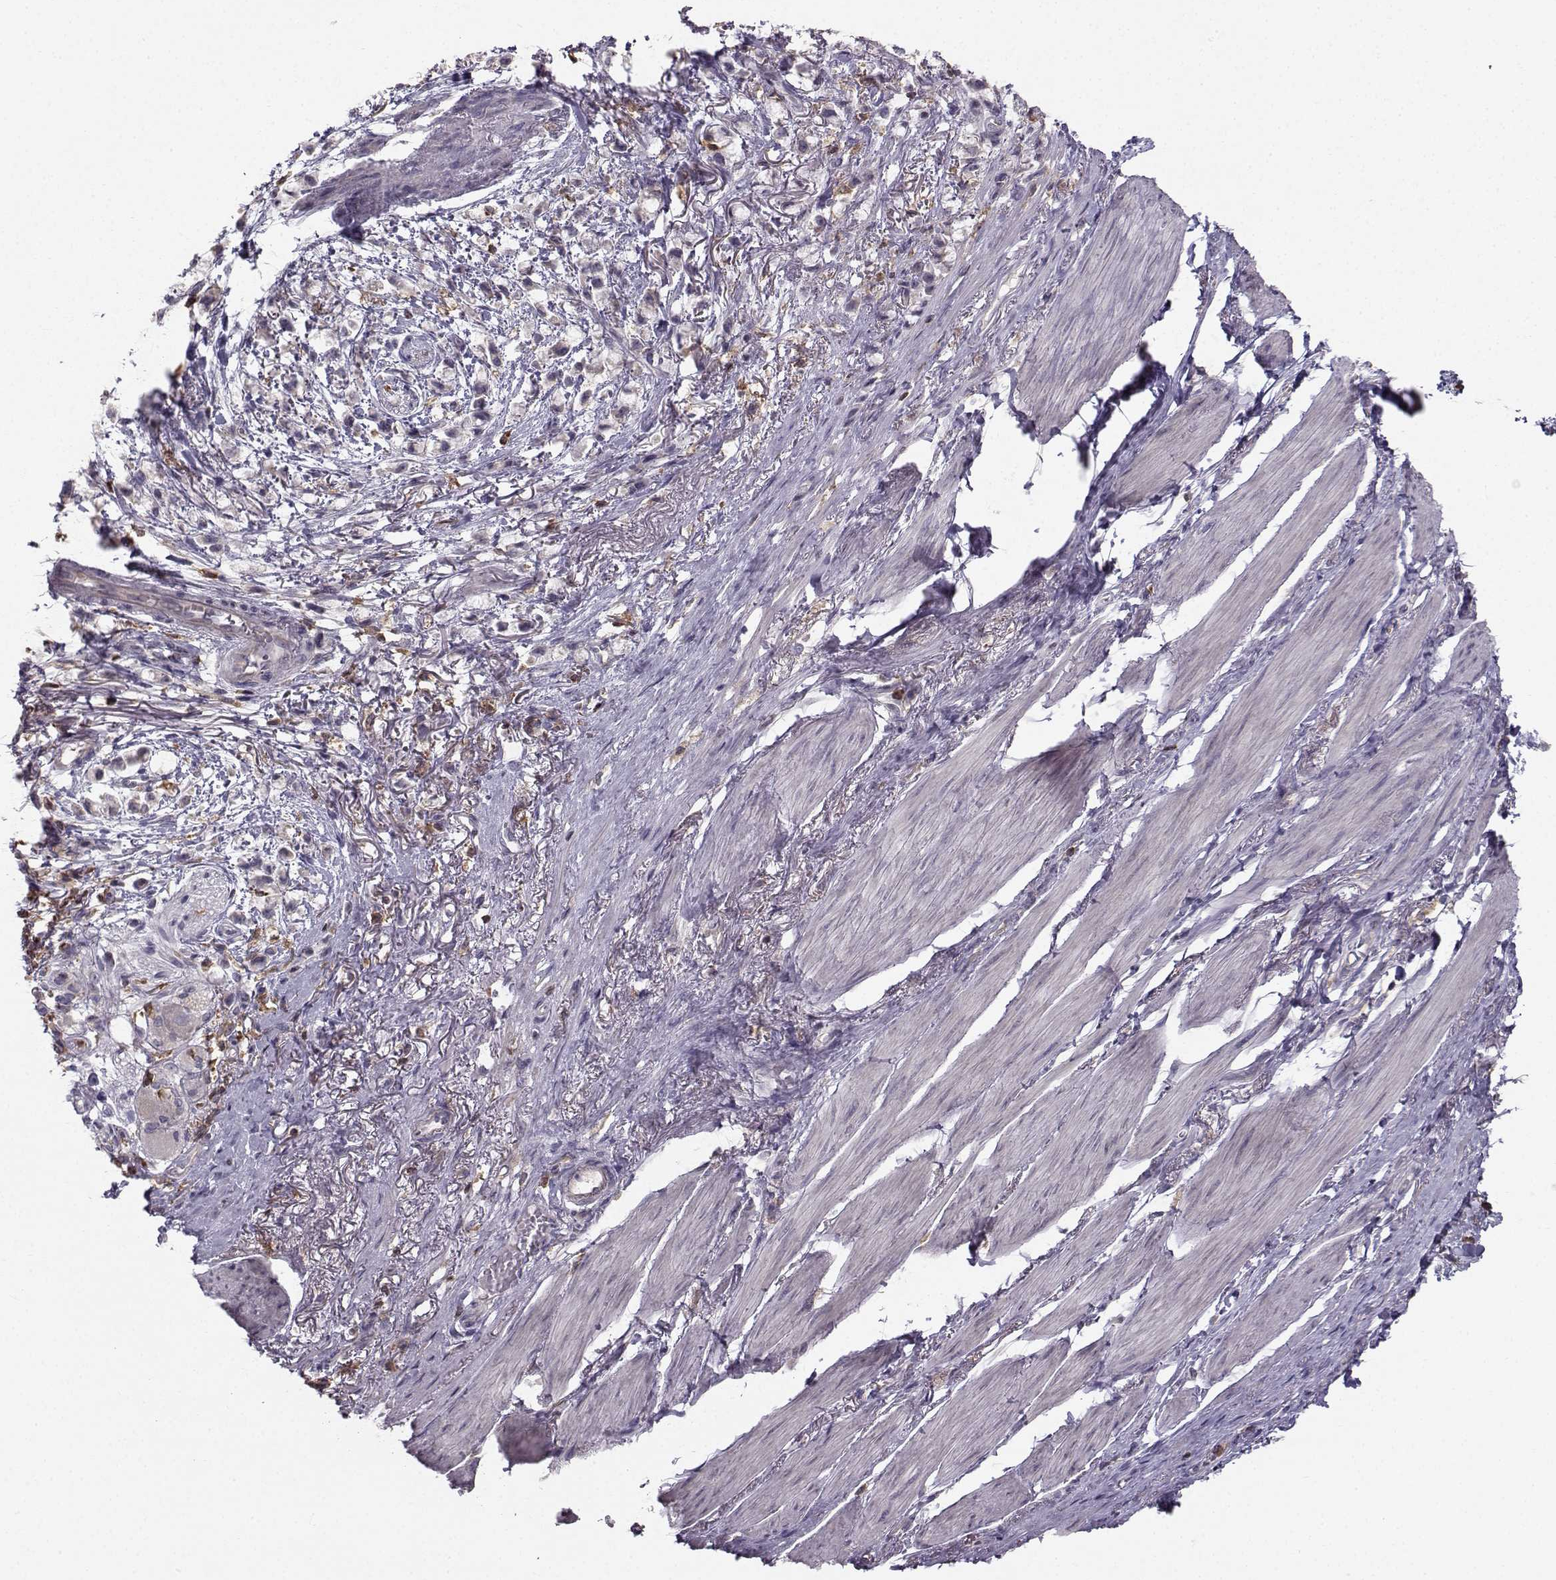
{"staining": {"intensity": "negative", "quantity": "none", "location": "none"}, "tissue": "stomach cancer", "cell_type": "Tumor cells", "image_type": "cancer", "snomed": [{"axis": "morphology", "description": "Adenocarcinoma, NOS"}, {"axis": "topography", "description": "Stomach"}], "caption": "This photomicrograph is of stomach cancer (adenocarcinoma) stained with immunohistochemistry to label a protein in brown with the nuclei are counter-stained blue. There is no expression in tumor cells.", "gene": "ZBTB32", "patient": {"sex": "female", "age": 81}}